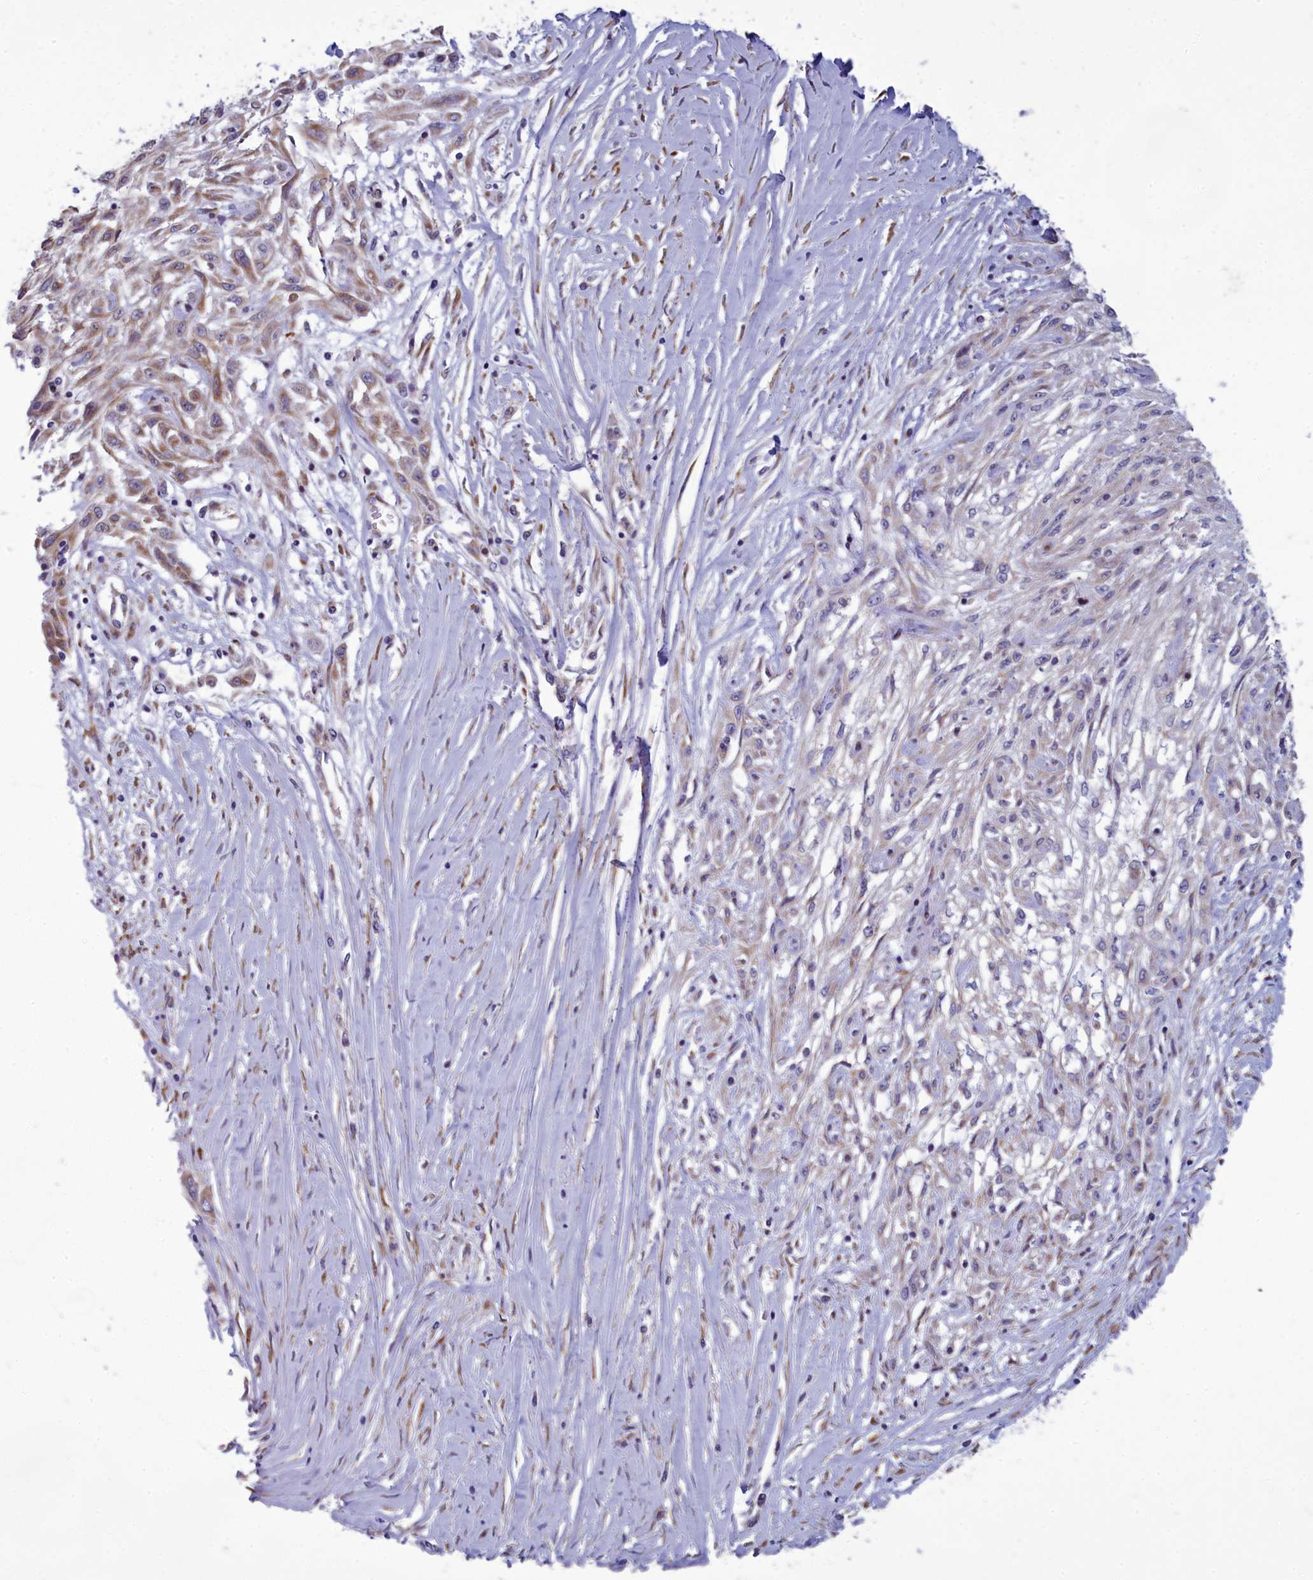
{"staining": {"intensity": "weak", "quantity": ">75%", "location": "cytoplasmic/membranous"}, "tissue": "skin cancer", "cell_type": "Tumor cells", "image_type": "cancer", "snomed": [{"axis": "morphology", "description": "Squamous cell carcinoma, NOS"}, {"axis": "morphology", "description": "Squamous cell carcinoma, metastatic, NOS"}, {"axis": "topography", "description": "Skin"}, {"axis": "topography", "description": "Lymph node"}], "caption": "Skin cancer (metastatic squamous cell carcinoma) stained with immunohistochemistry (IHC) reveals weak cytoplasmic/membranous expression in about >75% of tumor cells. (Stains: DAB (3,3'-diaminobenzidine) in brown, nuclei in blue, Microscopy: brightfield microscopy at high magnification).", "gene": "CENATAC", "patient": {"sex": "male", "age": 75}}